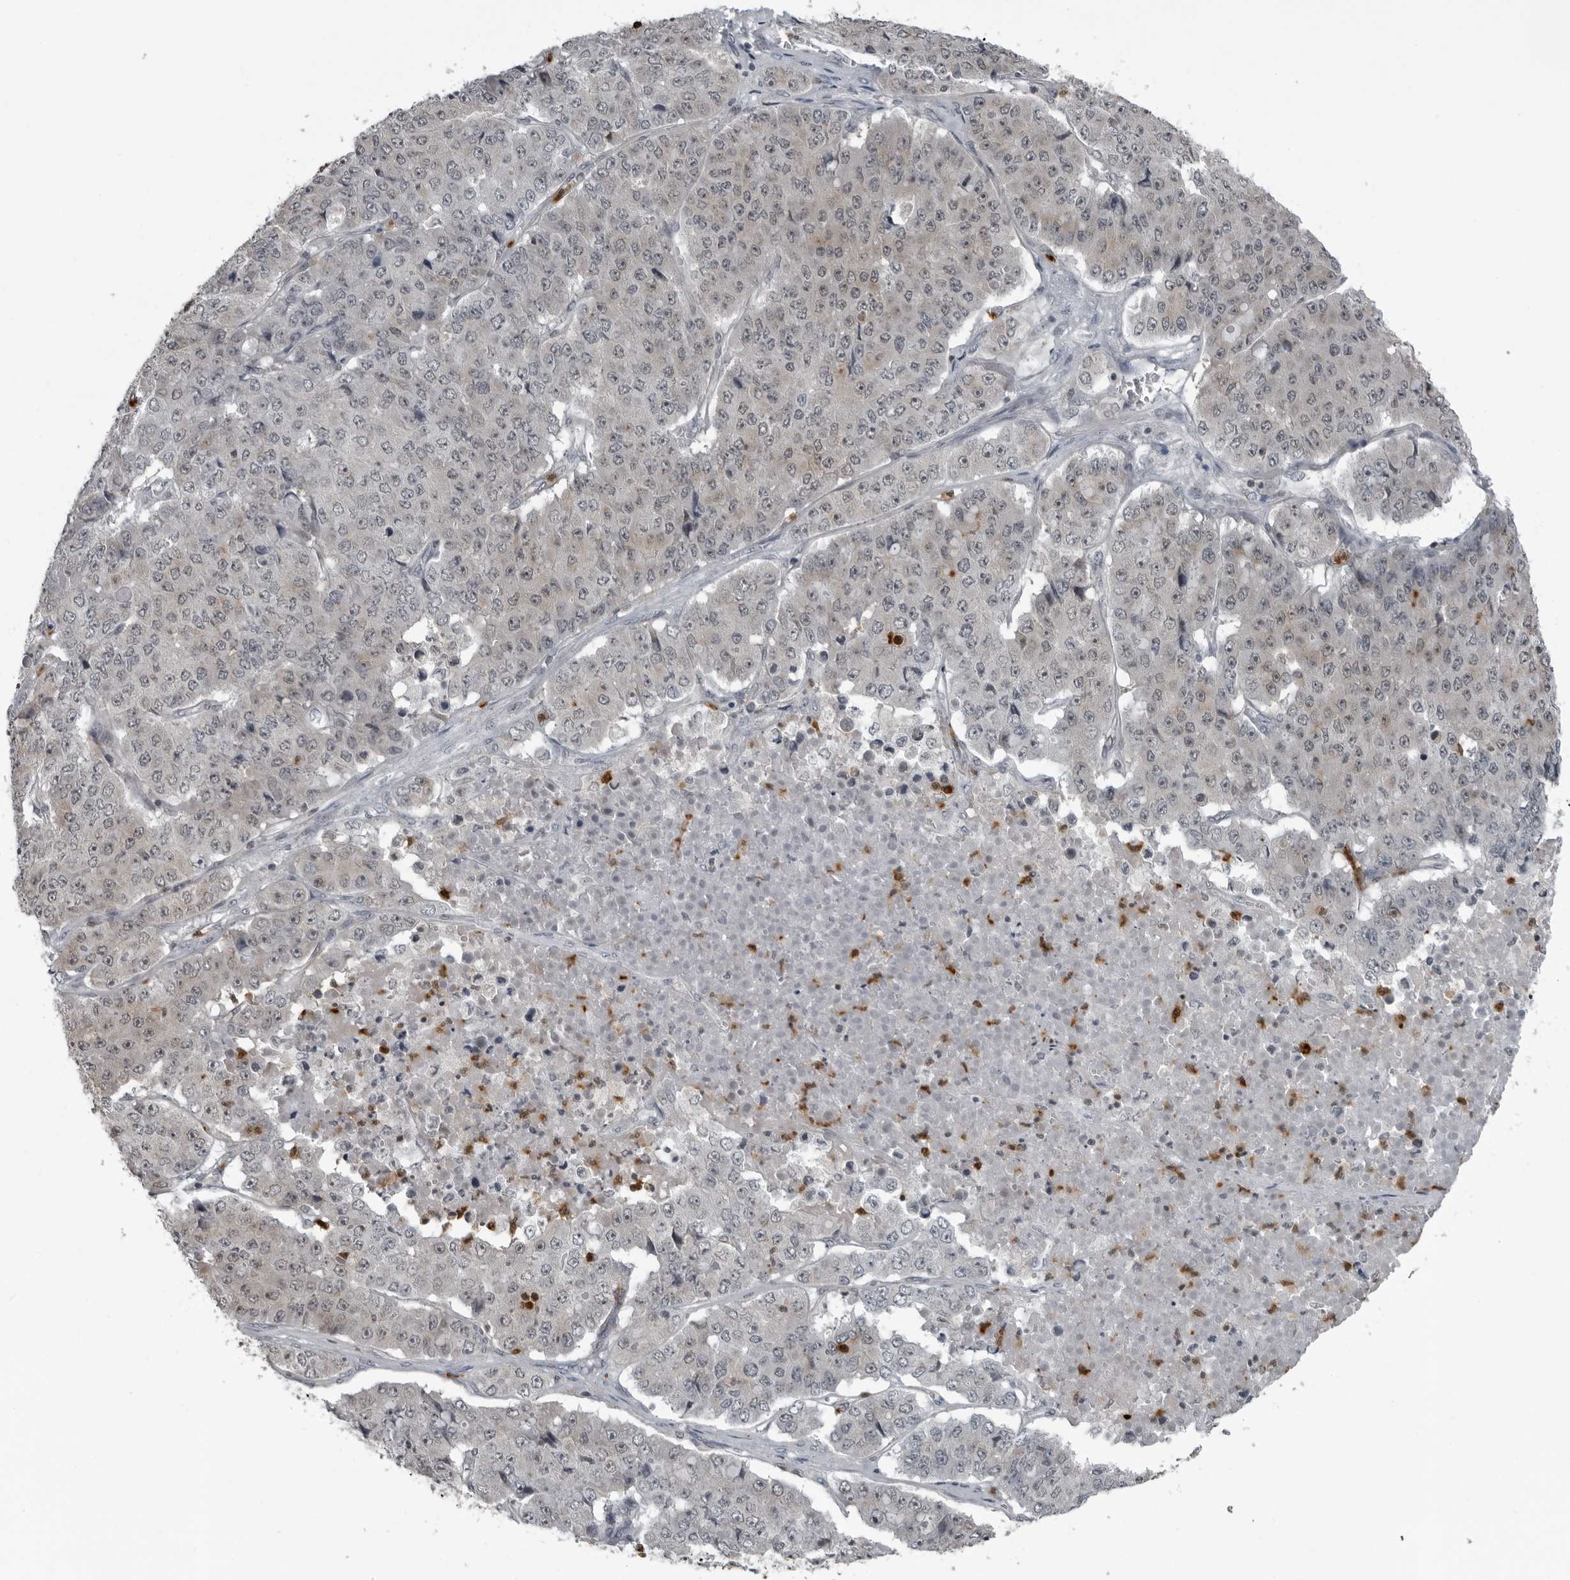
{"staining": {"intensity": "weak", "quantity": ">75%", "location": "nuclear"}, "tissue": "pancreatic cancer", "cell_type": "Tumor cells", "image_type": "cancer", "snomed": [{"axis": "morphology", "description": "Adenocarcinoma, NOS"}, {"axis": "topography", "description": "Pancreas"}], "caption": "Immunohistochemistry (IHC) (DAB) staining of adenocarcinoma (pancreatic) exhibits weak nuclear protein expression in approximately >75% of tumor cells.", "gene": "RTCA", "patient": {"sex": "male", "age": 50}}